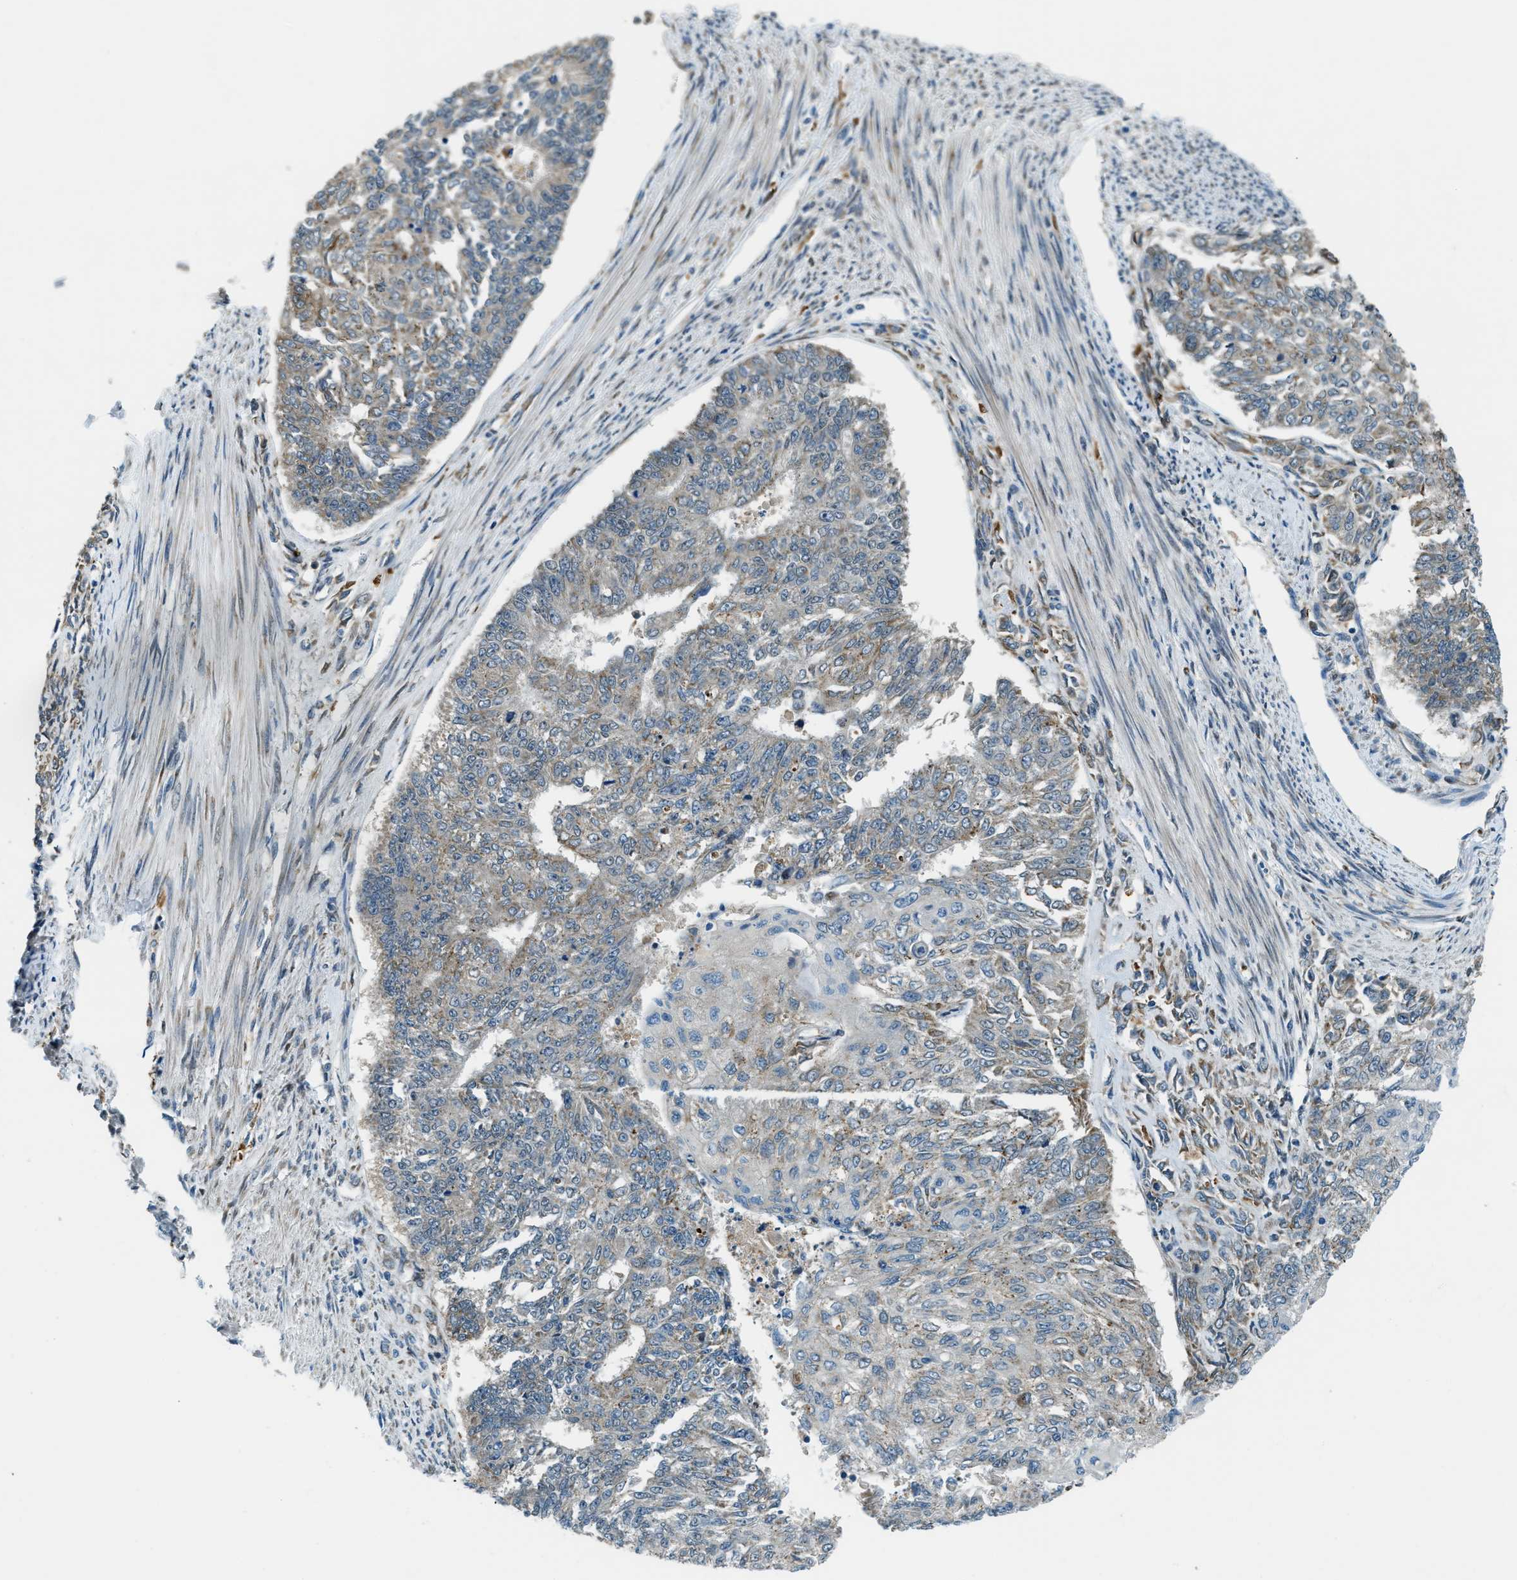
{"staining": {"intensity": "weak", "quantity": "25%-75%", "location": "cytoplasmic/membranous"}, "tissue": "endometrial cancer", "cell_type": "Tumor cells", "image_type": "cancer", "snomed": [{"axis": "morphology", "description": "Adenocarcinoma, NOS"}, {"axis": "topography", "description": "Endometrium"}], "caption": "Immunohistochemical staining of endometrial adenocarcinoma reveals low levels of weak cytoplasmic/membranous expression in approximately 25%-75% of tumor cells.", "gene": "GINM1", "patient": {"sex": "female", "age": 32}}